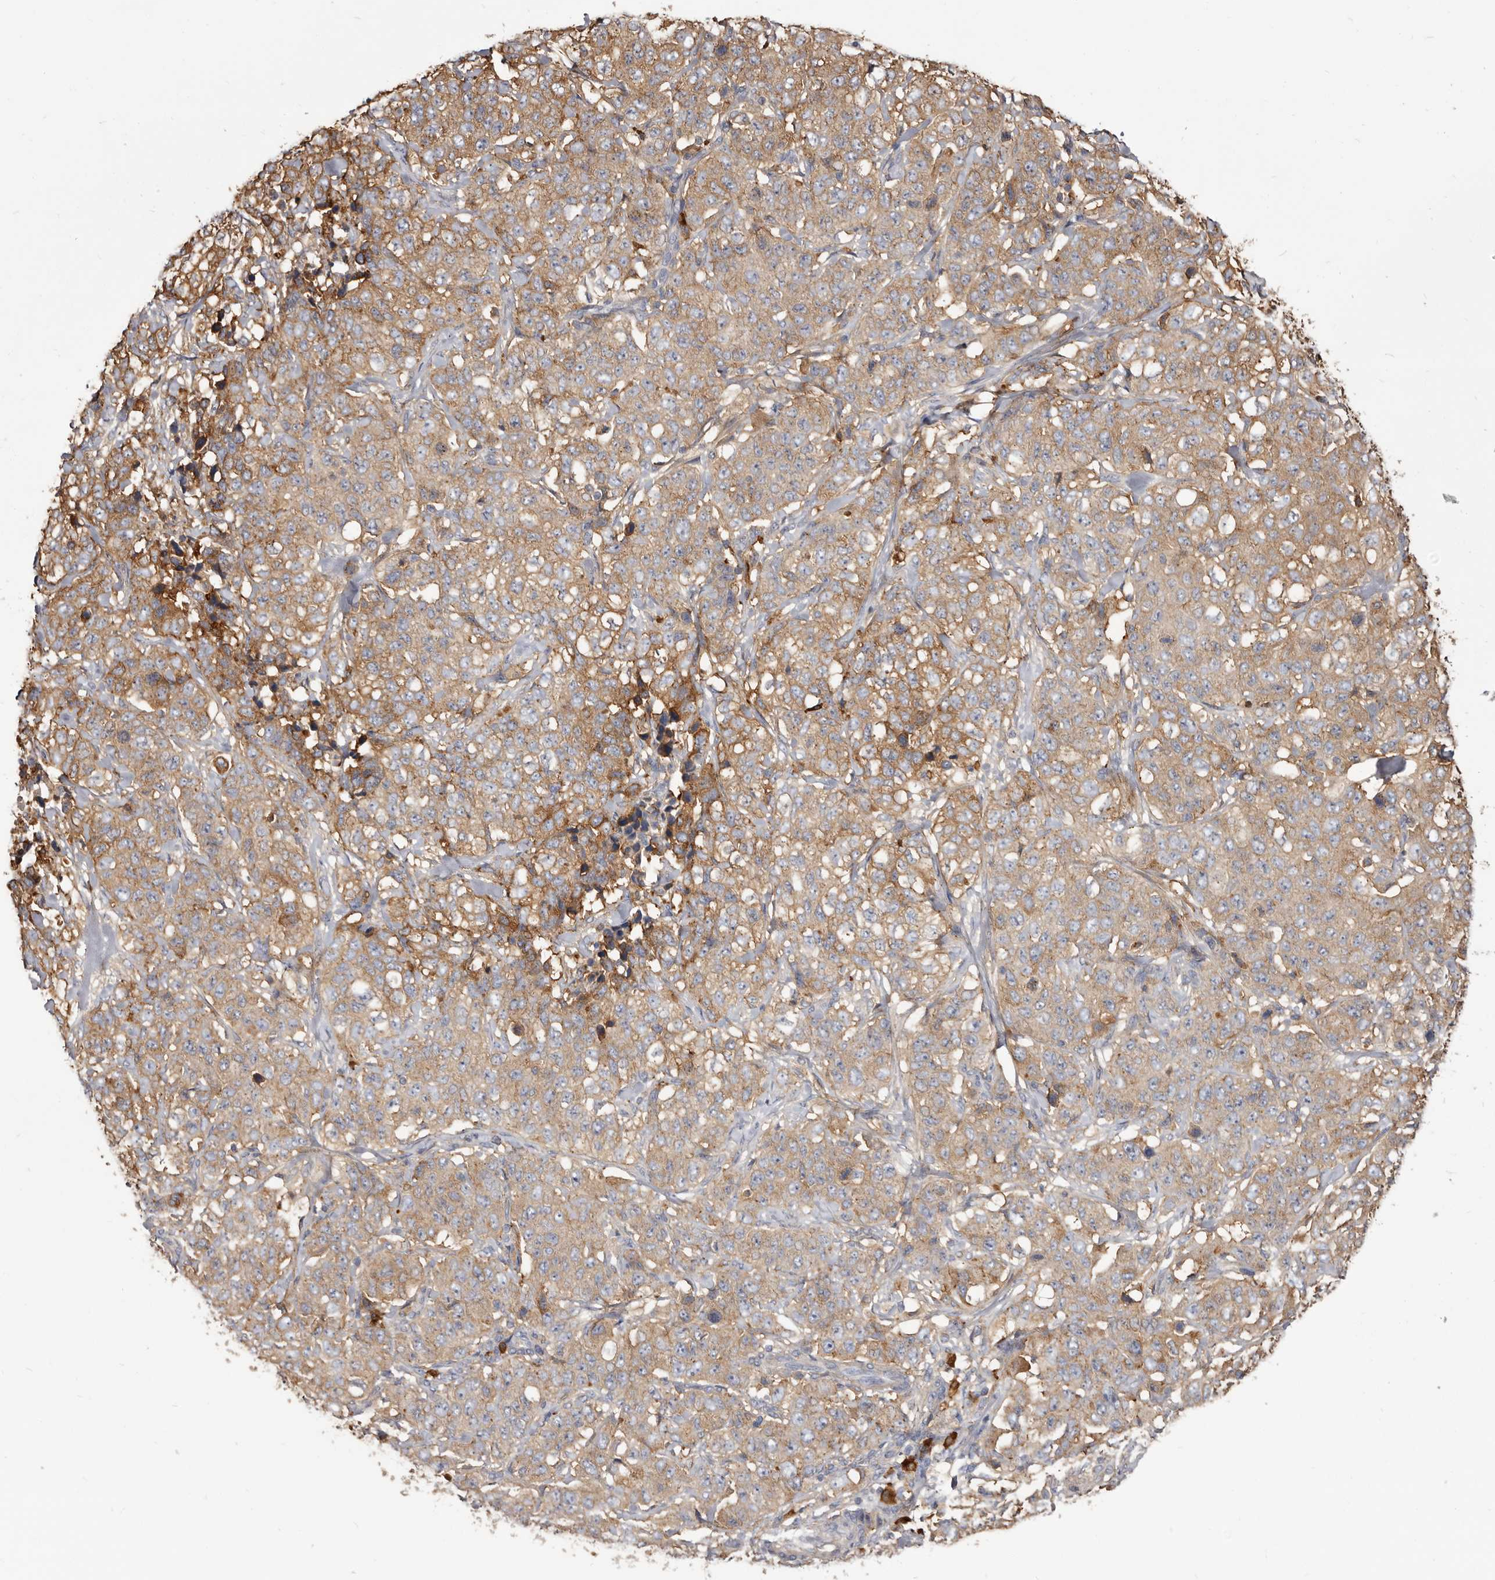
{"staining": {"intensity": "moderate", "quantity": ">75%", "location": "cytoplasmic/membranous"}, "tissue": "stomach cancer", "cell_type": "Tumor cells", "image_type": "cancer", "snomed": [{"axis": "morphology", "description": "Adenocarcinoma, NOS"}, {"axis": "topography", "description": "Stomach"}], "caption": "The micrograph displays a brown stain indicating the presence of a protein in the cytoplasmic/membranous of tumor cells in stomach adenocarcinoma. (Stains: DAB in brown, nuclei in blue, Microscopy: brightfield microscopy at high magnification).", "gene": "TPD52", "patient": {"sex": "male", "age": 48}}